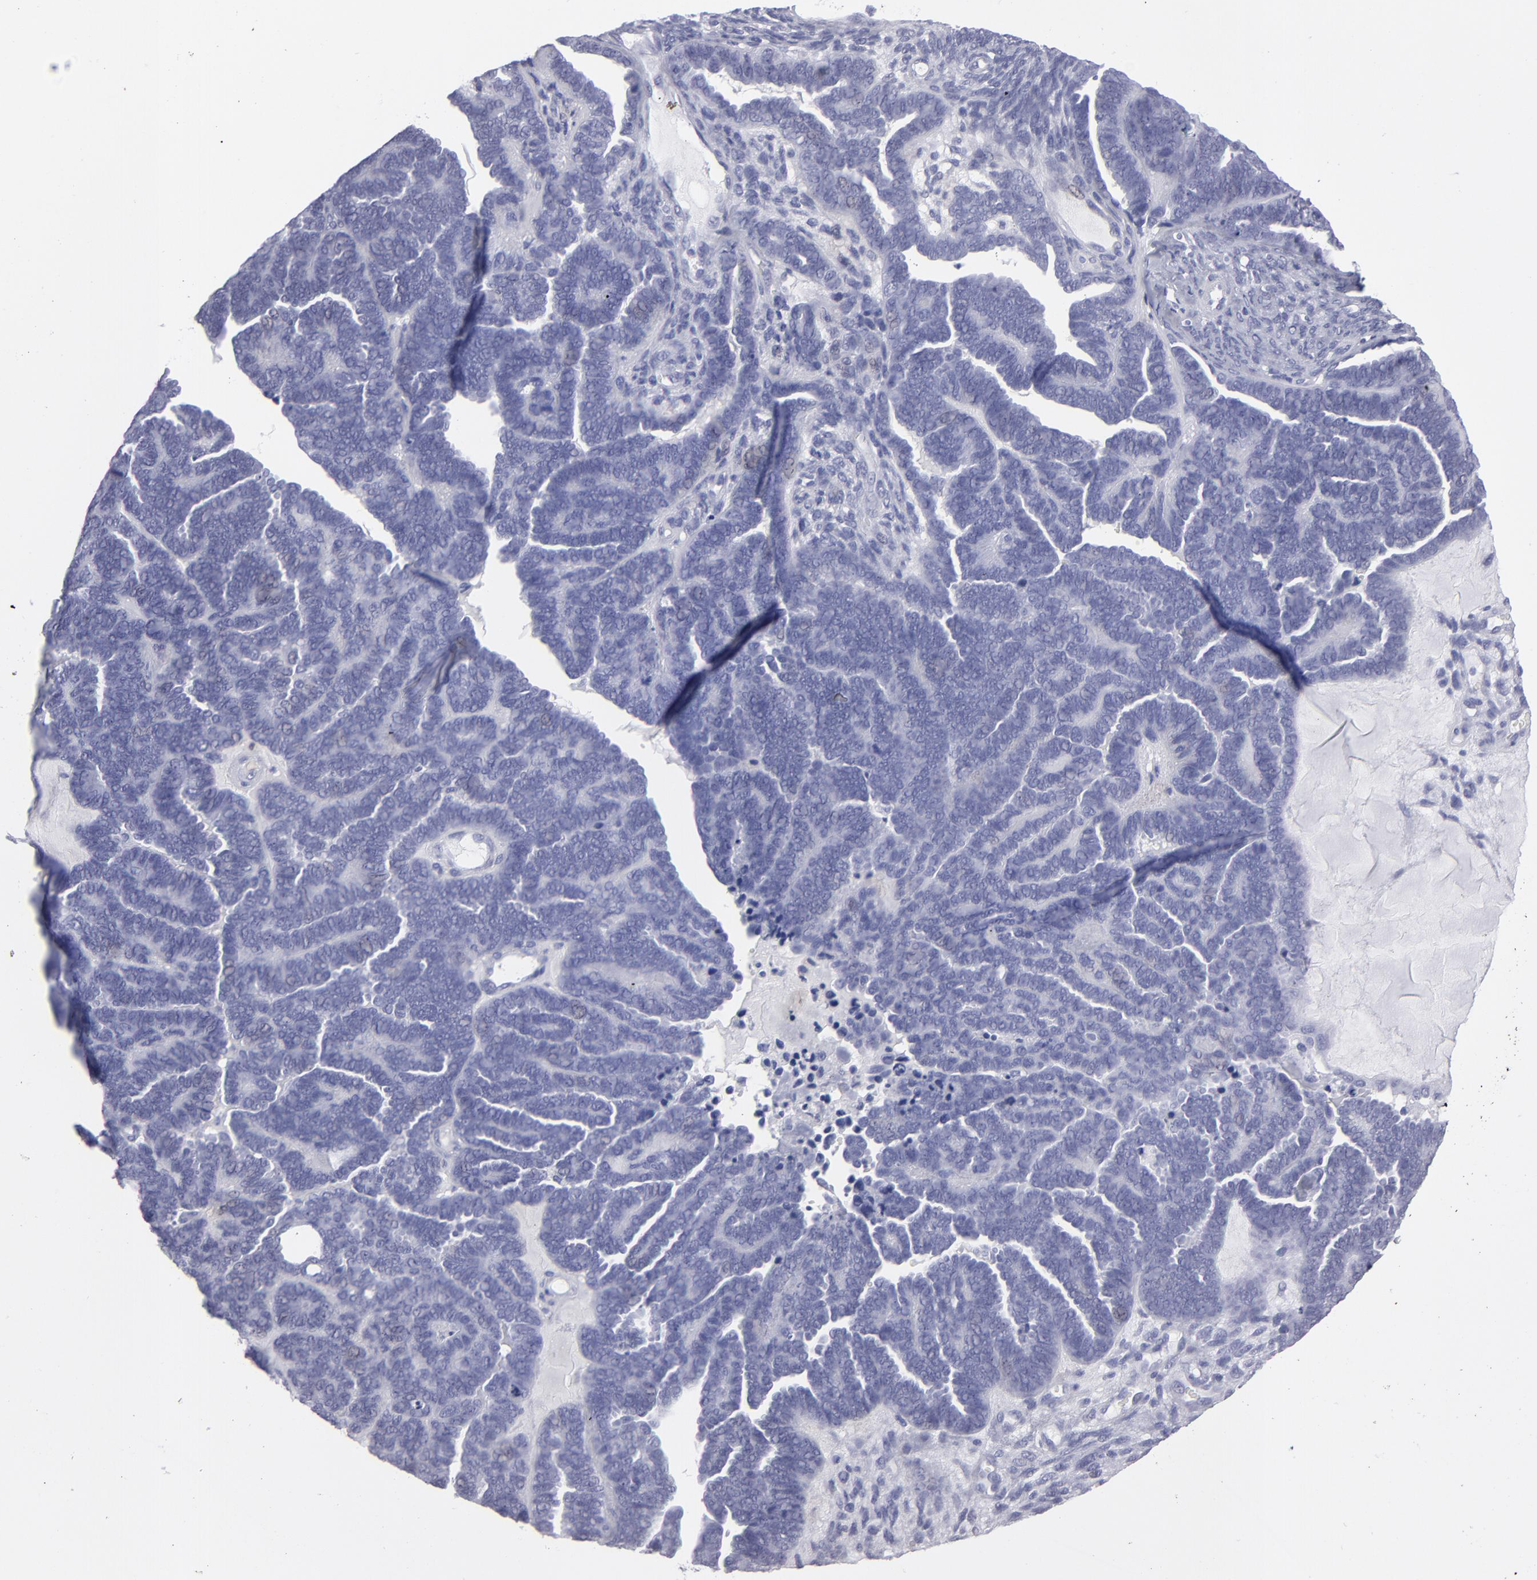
{"staining": {"intensity": "negative", "quantity": "none", "location": "none"}, "tissue": "endometrial cancer", "cell_type": "Tumor cells", "image_type": "cancer", "snomed": [{"axis": "morphology", "description": "Neoplasm, malignant, NOS"}, {"axis": "topography", "description": "Endometrium"}], "caption": "IHC image of human malignant neoplasm (endometrial) stained for a protein (brown), which demonstrates no expression in tumor cells.", "gene": "ALDOB", "patient": {"sex": "female", "age": 74}}